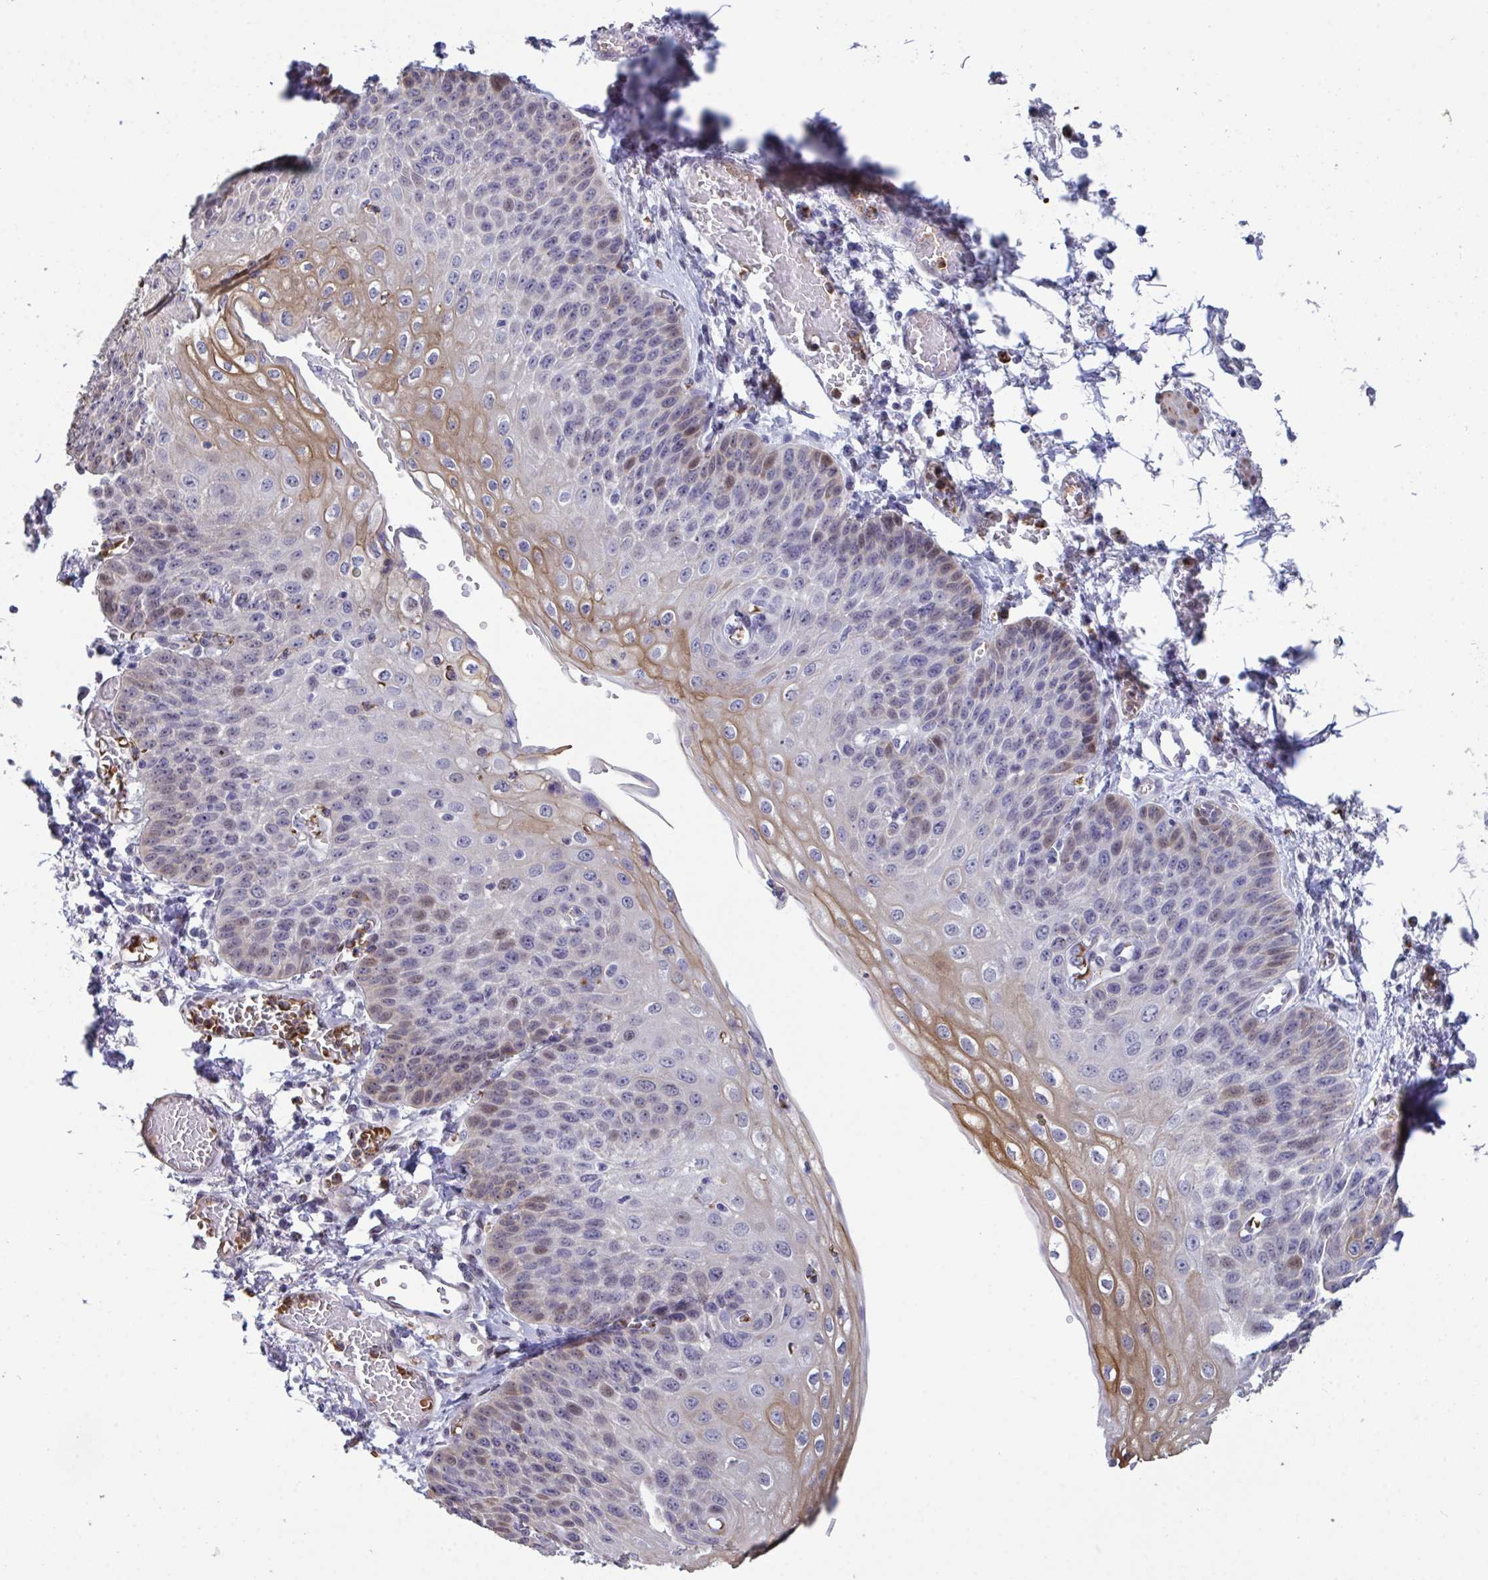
{"staining": {"intensity": "moderate", "quantity": "25%-75%", "location": "cytoplasmic/membranous,nuclear"}, "tissue": "esophagus", "cell_type": "Squamous epithelial cells", "image_type": "normal", "snomed": [{"axis": "morphology", "description": "Normal tissue, NOS"}, {"axis": "morphology", "description": "Adenocarcinoma, NOS"}, {"axis": "topography", "description": "Esophagus"}], "caption": "Immunohistochemistry (IHC) photomicrograph of normal esophagus: esophagus stained using immunohistochemistry demonstrates medium levels of moderate protein expression localized specifically in the cytoplasmic/membranous,nuclear of squamous epithelial cells, appearing as a cytoplasmic/membranous,nuclear brown color.", "gene": "PELI1", "patient": {"sex": "male", "age": 81}}